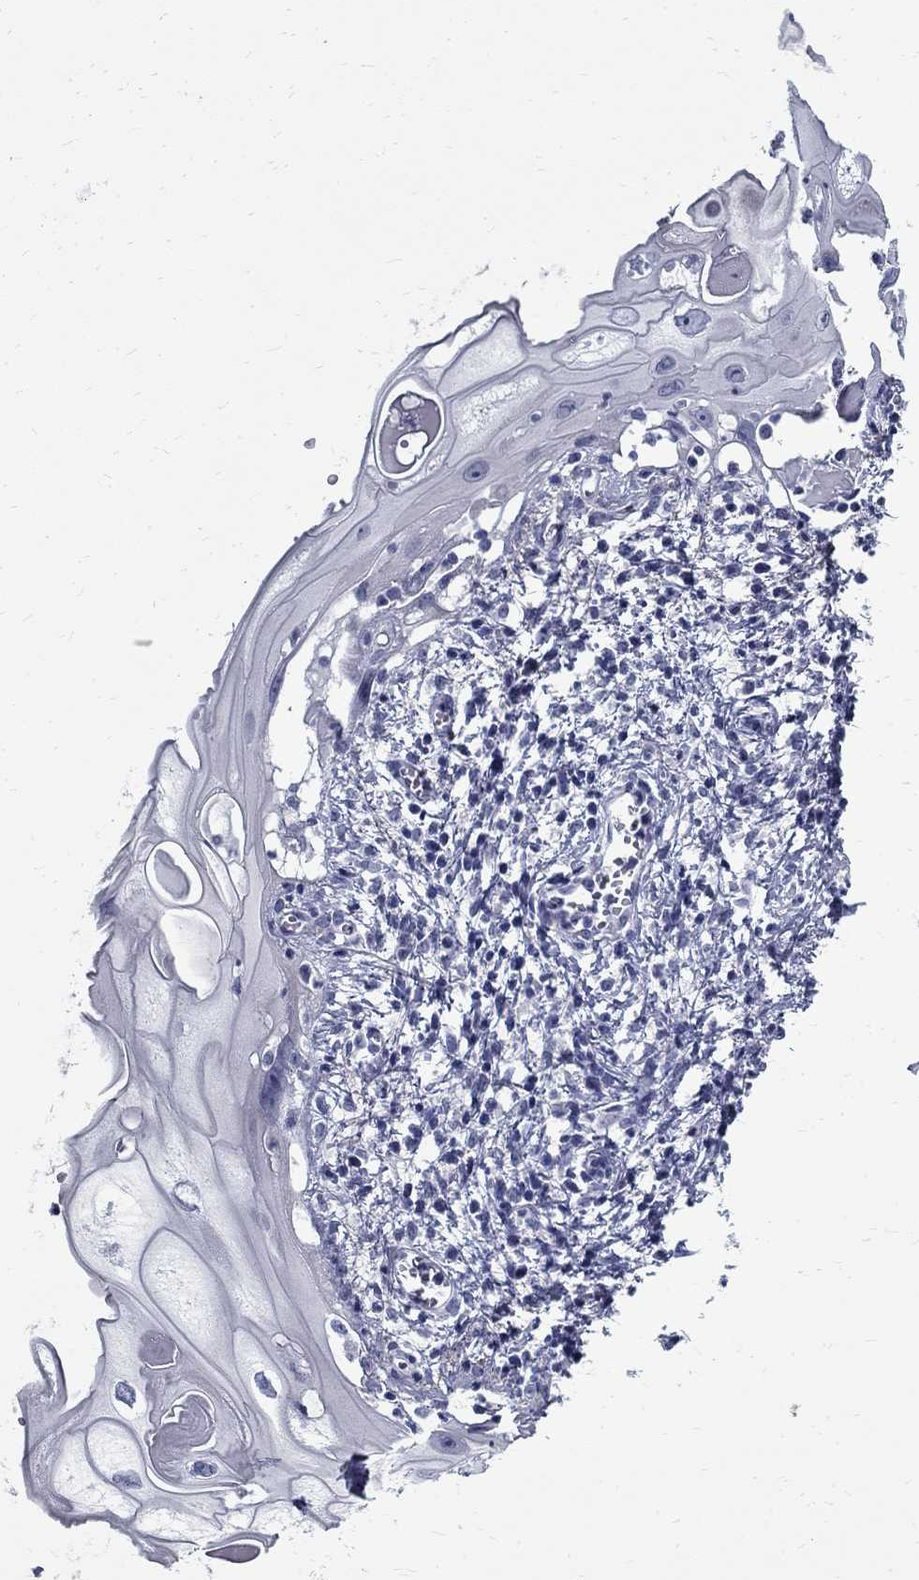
{"staining": {"intensity": "negative", "quantity": "none", "location": "none"}, "tissue": "cervical cancer", "cell_type": "Tumor cells", "image_type": "cancer", "snomed": [{"axis": "morphology", "description": "Squamous cell carcinoma, NOS"}, {"axis": "topography", "description": "Cervix"}], "caption": "A high-resolution photomicrograph shows IHC staining of cervical cancer, which exhibits no significant positivity in tumor cells.", "gene": "TGM4", "patient": {"sex": "female", "age": 30}}